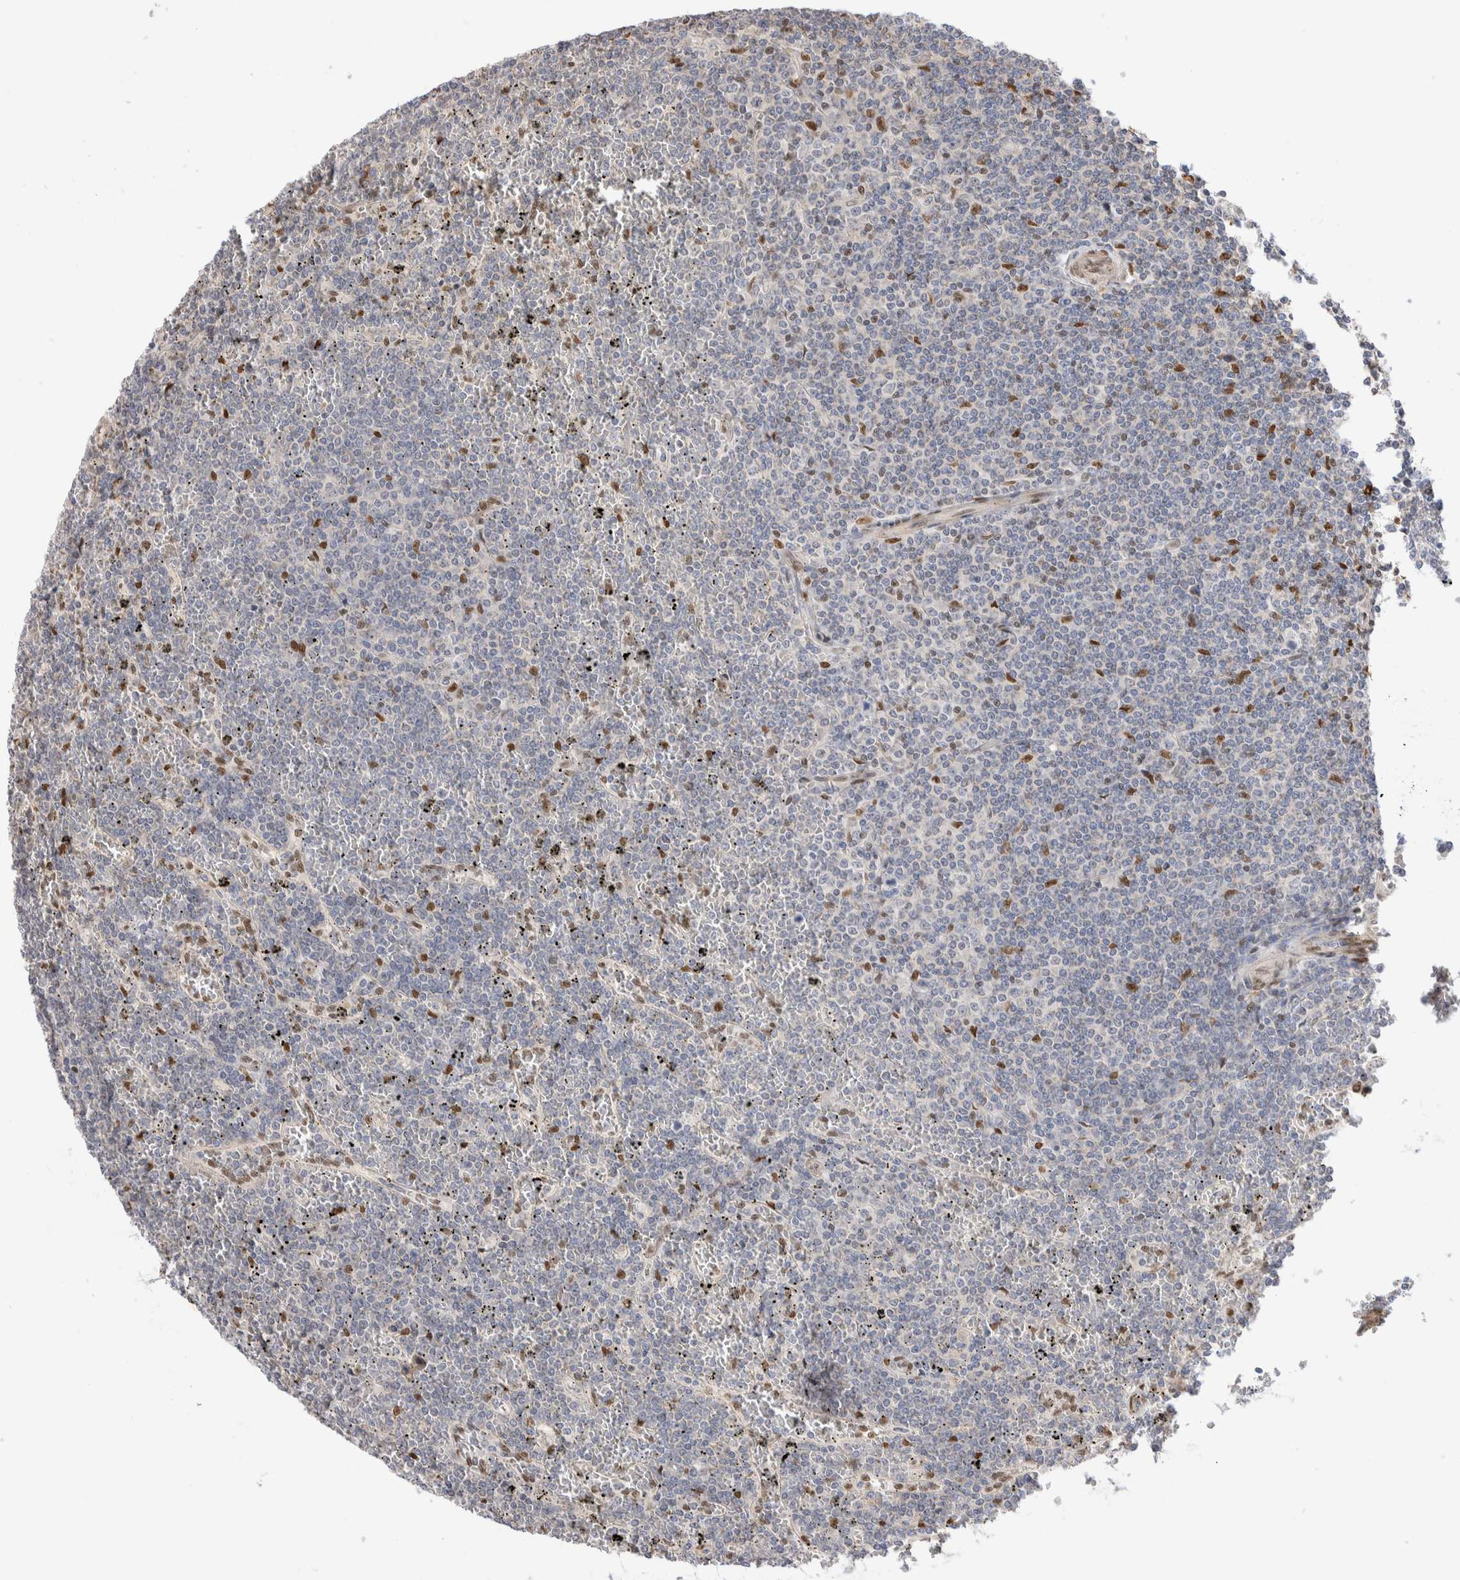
{"staining": {"intensity": "negative", "quantity": "none", "location": "none"}, "tissue": "lymphoma", "cell_type": "Tumor cells", "image_type": "cancer", "snomed": [{"axis": "morphology", "description": "Malignant lymphoma, non-Hodgkin's type, Low grade"}, {"axis": "topography", "description": "Spleen"}], "caption": "Malignant lymphoma, non-Hodgkin's type (low-grade) was stained to show a protein in brown. There is no significant staining in tumor cells.", "gene": "NSMAF", "patient": {"sex": "female", "age": 19}}